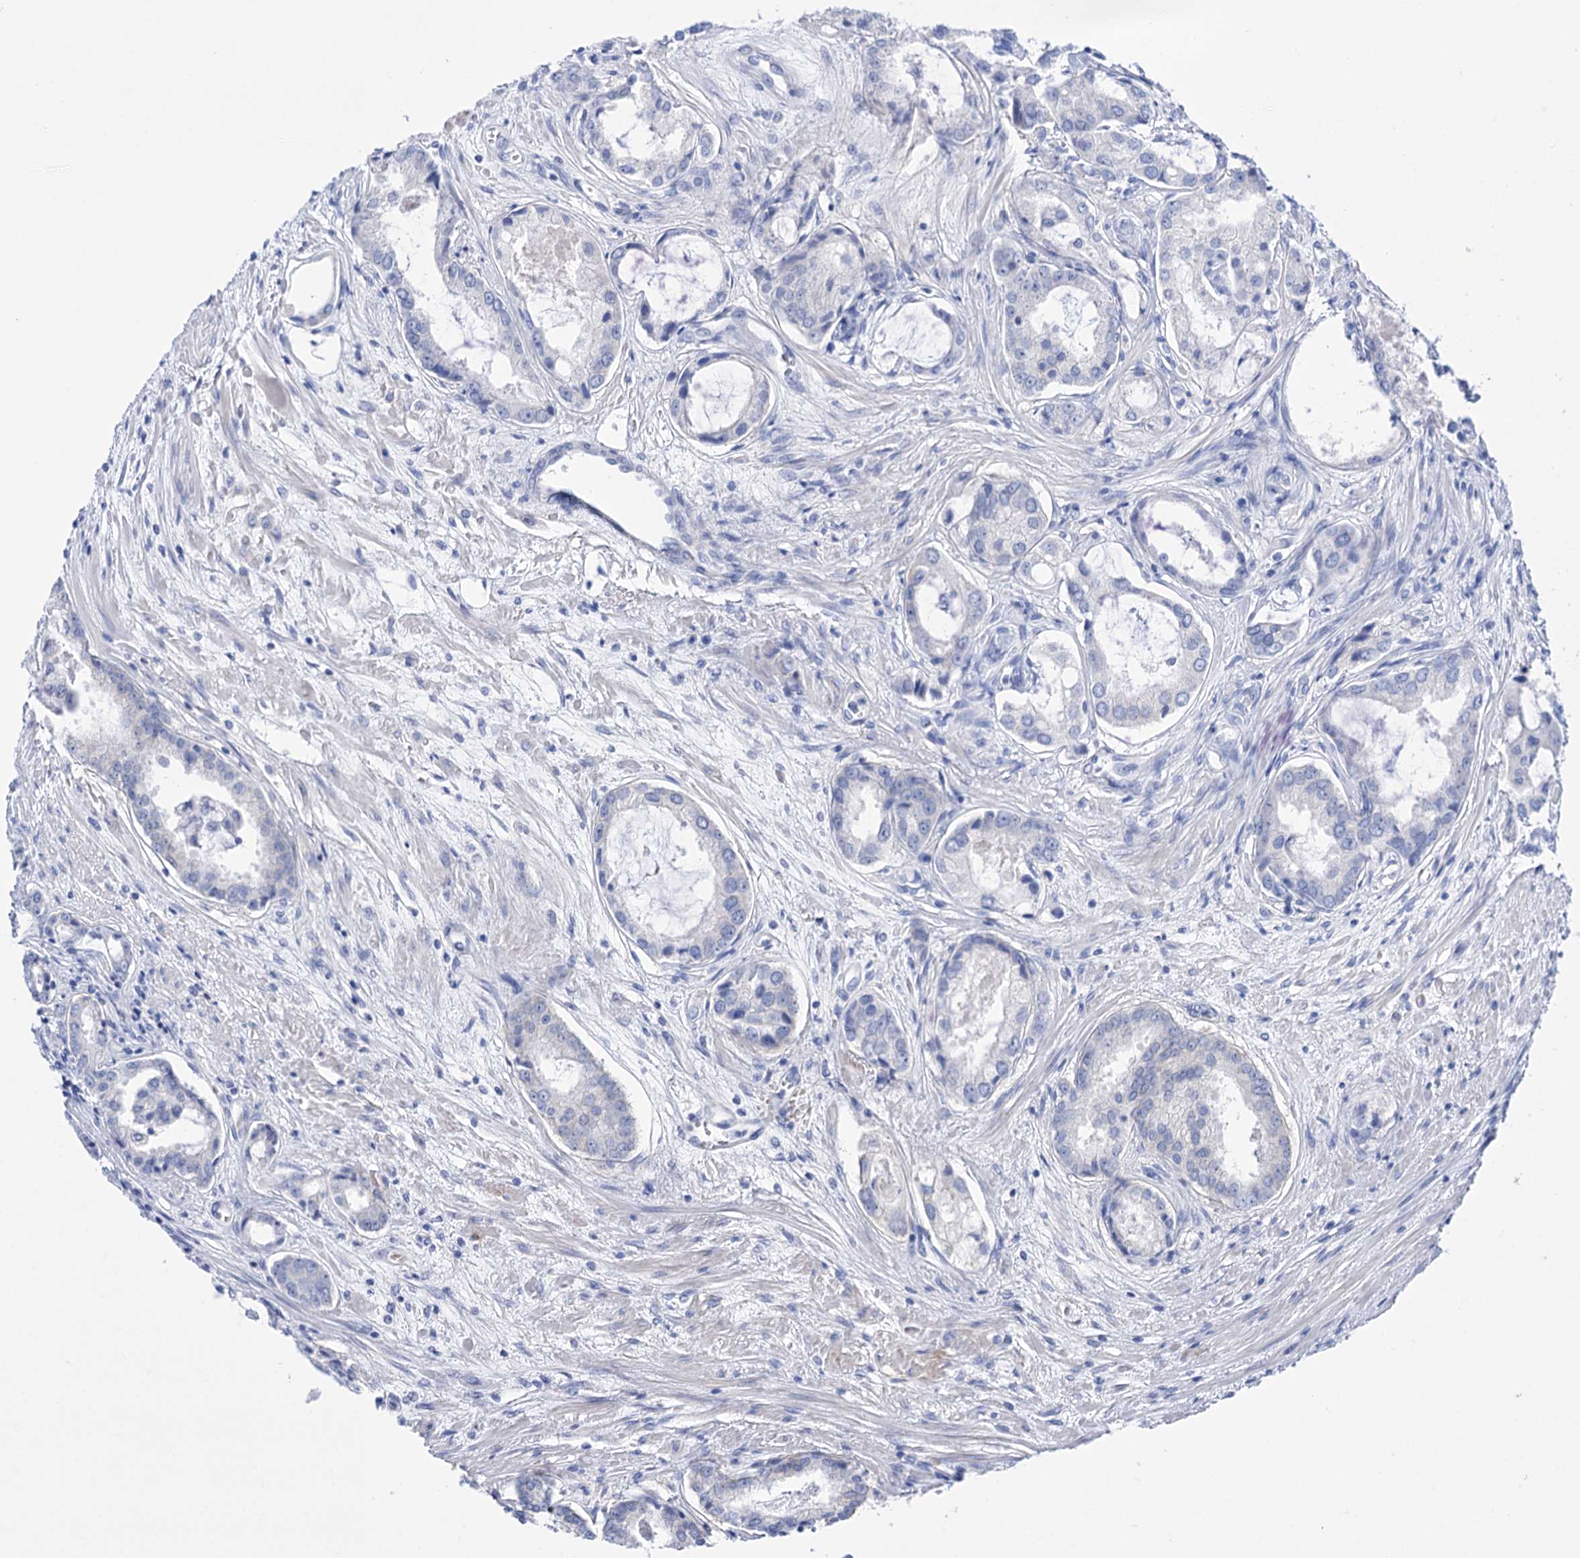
{"staining": {"intensity": "negative", "quantity": "none", "location": "none"}, "tissue": "prostate cancer", "cell_type": "Tumor cells", "image_type": "cancer", "snomed": [{"axis": "morphology", "description": "Adenocarcinoma, Low grade"}, {"axis": "topography", "description": "Prostate"}], "caption": "Tumor cells show no significant protein expression in prostate cancer (low-grade adenocarcinoma). Brightfield microscopy of IHC stained with DAB (3,3'-diaminobenzidine) (brown) and hematoxylin (blue), captured at high magnification.", "gene": "YARS2", "patient": {"sex": "male", "age": 68}}